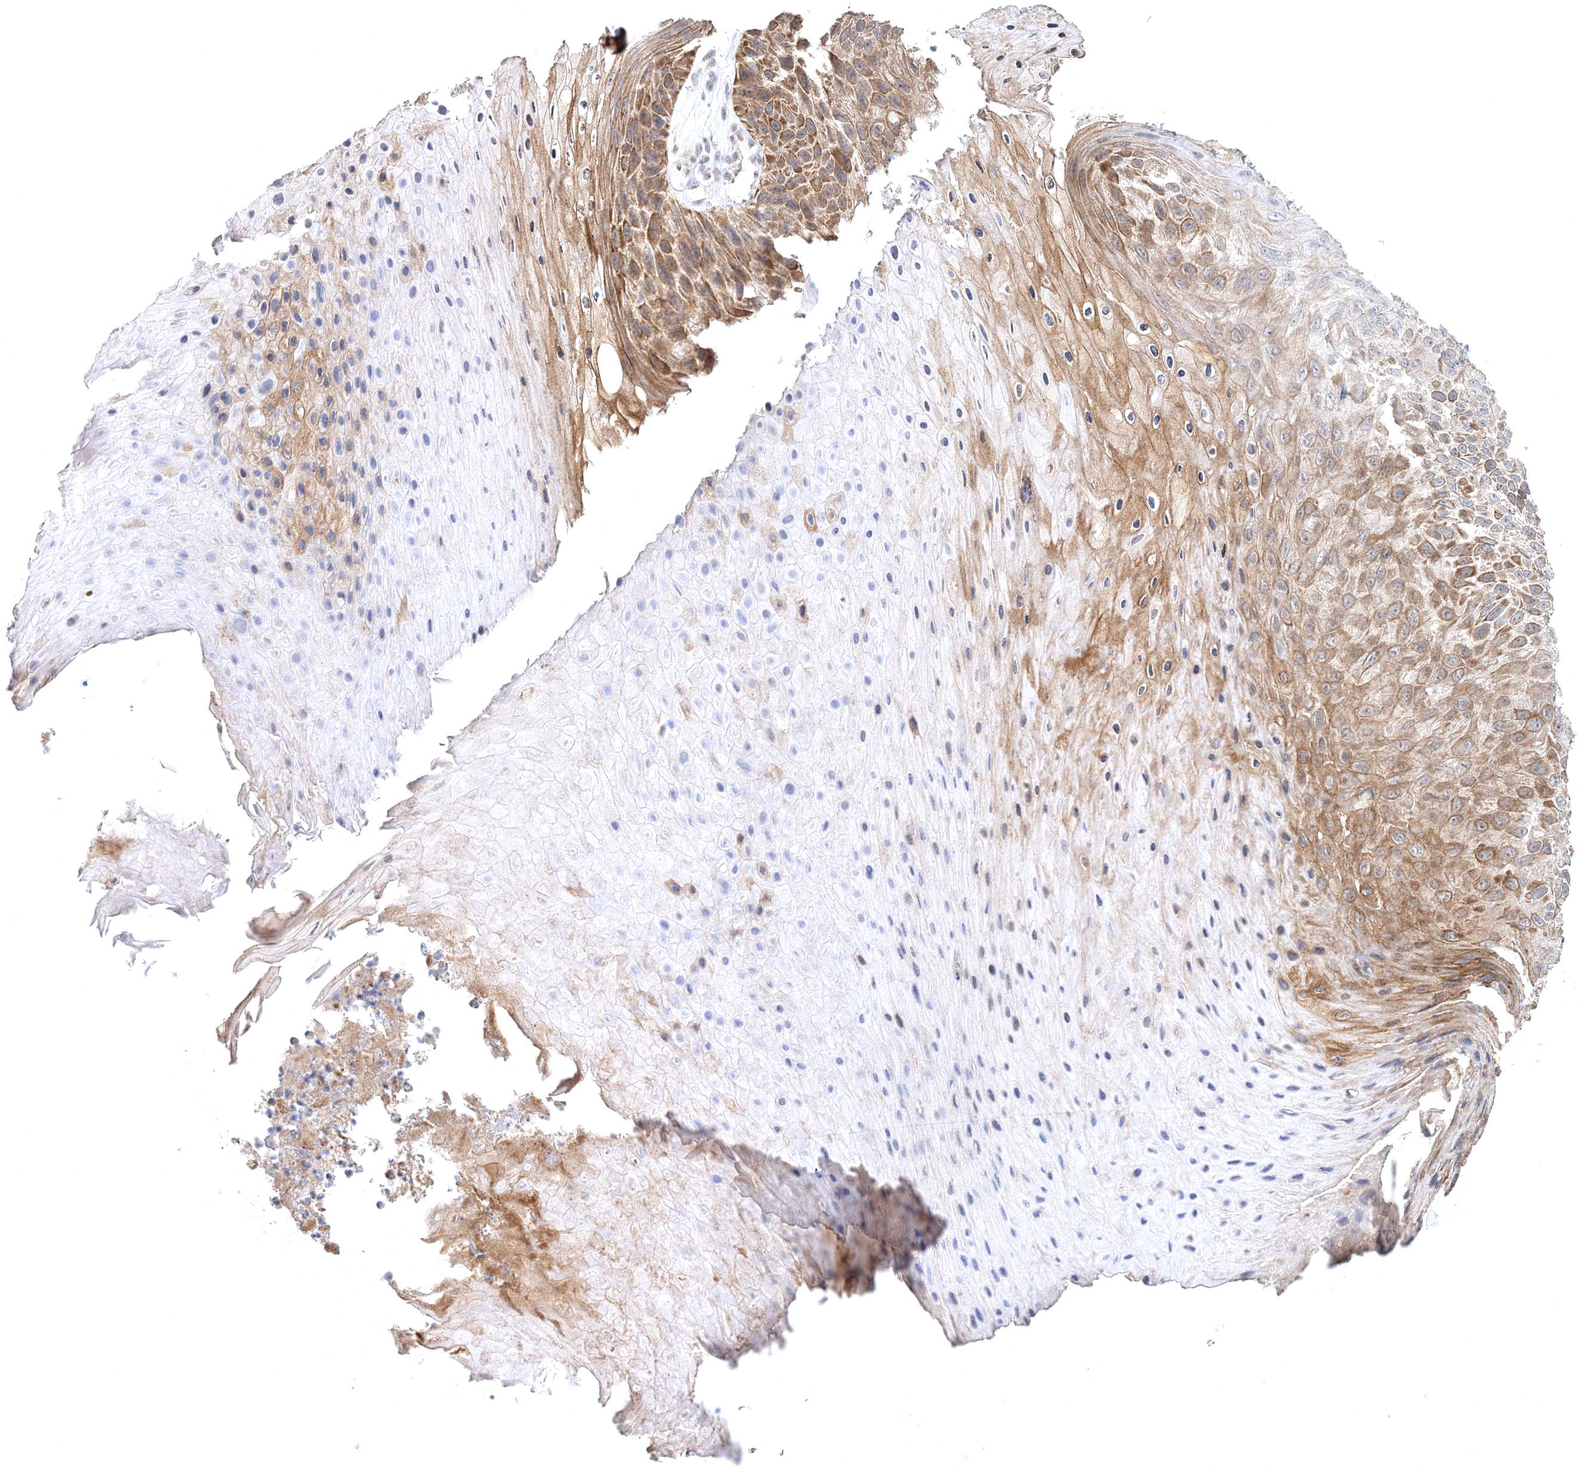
{"staining": {"intensity": "moderate", "quantity": ">75%", "location": "cytoplasmic/membranous"}, "tissue": "skin cancer", "cell_type": "Tumor cells", "image_type": "cancer", "snomed": [{"axis": "morphology", "description": "Squamous cell carcinoma, NOS"}, {"axis": "topography", "description": "Skin"}], "caption": "Protein staining reveals moderate cytoplasmic/membranous positivity in approximately >75% of tumor cells in squamous cell carcinoma (skin).", "gene": "RNF150", "patient": {"sex": "female", "age": 88}}